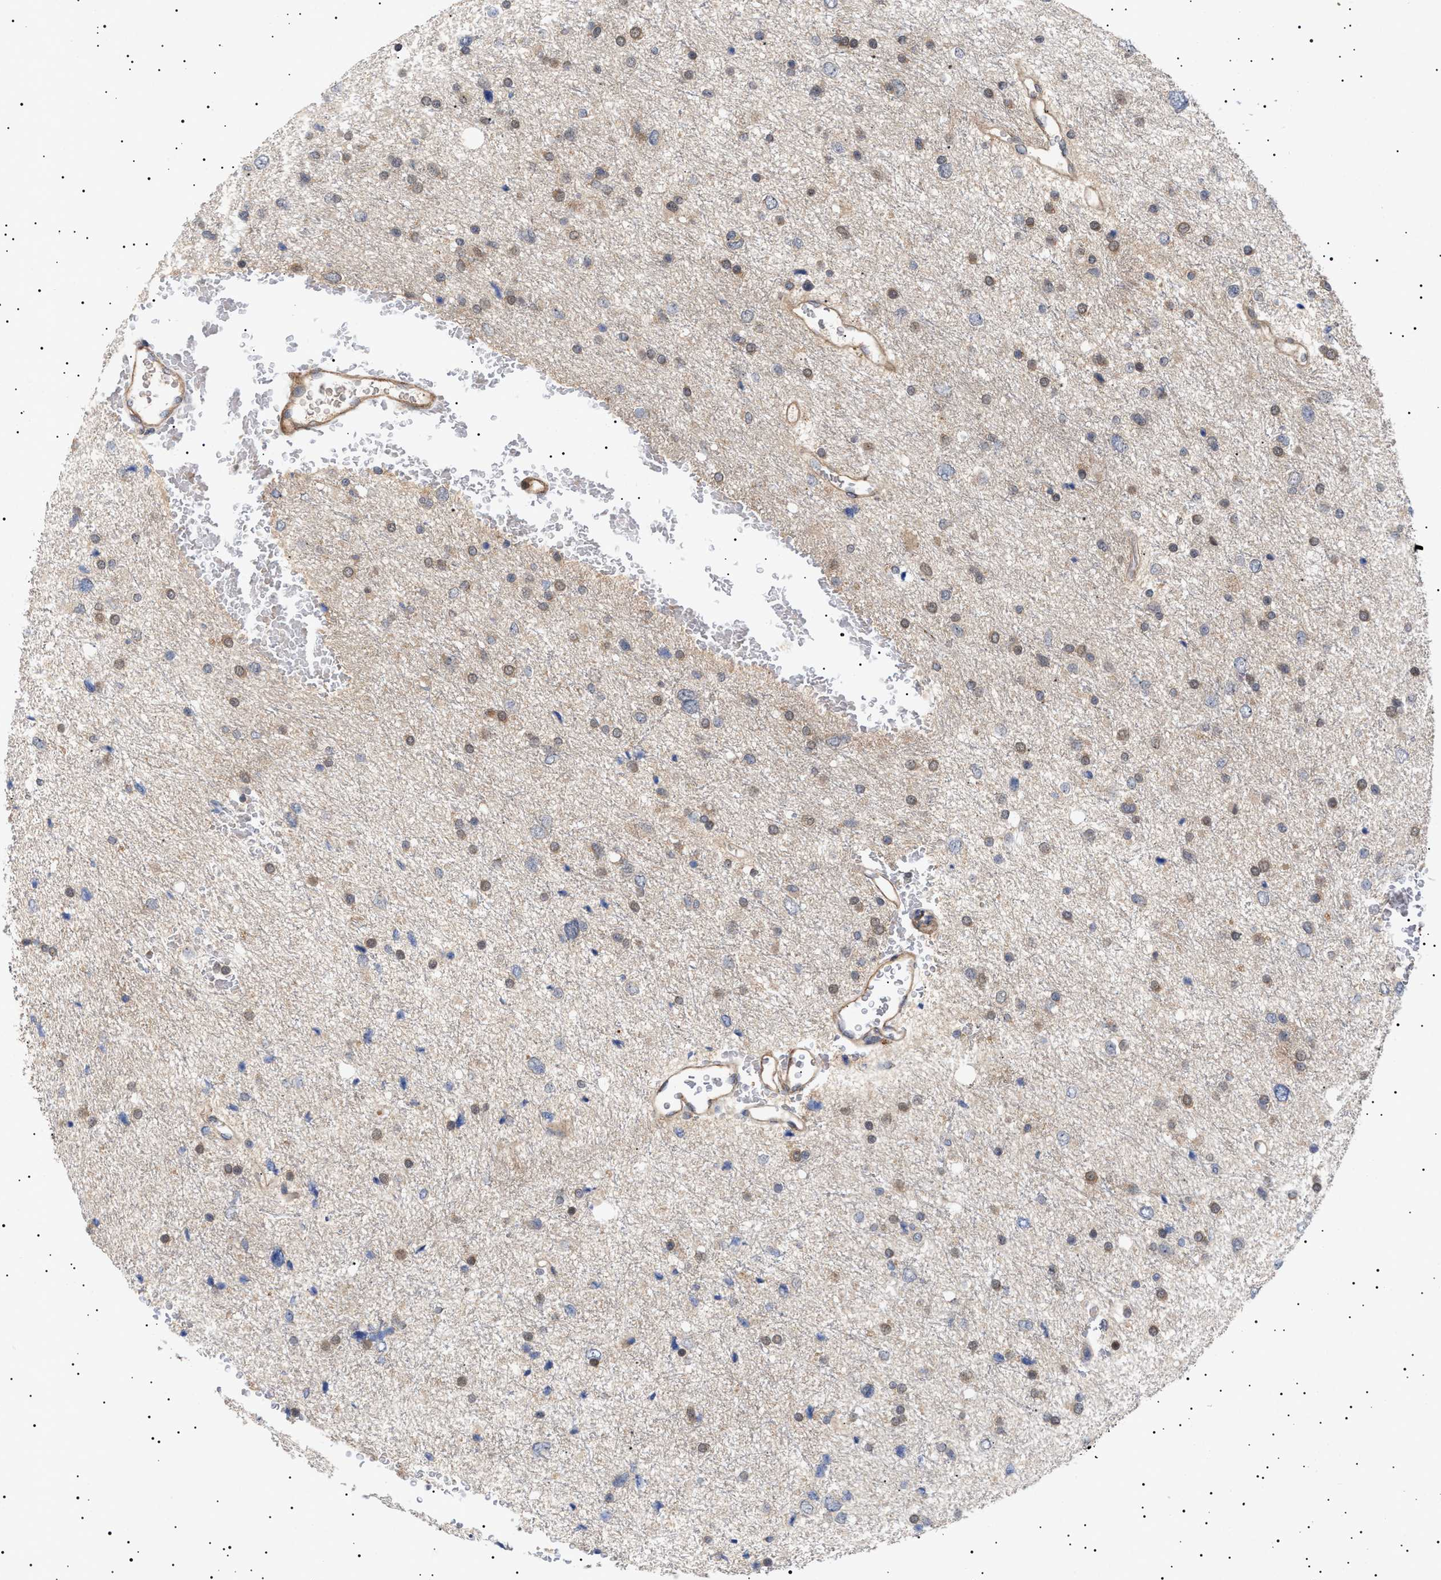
{"staining": {"intensity": "weak", "quantity": "25%-75%", "location": "cytoplasmic/membranous"}, "tissue": "glioma", "cell_type": "Tumor cells", "image_type": "cancer", "snomed": [{"axis": "morphology", "description": "Glioma, malignant, Low grade"}, {"axis": "topography", "description": "Brain"}], "caption": "Protein staining shows weak cytoplasmic/membranous staining in about 25%-75% of tumor cells in low-grade glioma (malignant). (DAB IHC with brightfield microscopy, high magnification).", "gene": "NPLOC4", "patient": {"sex": "female", "age": 37}}